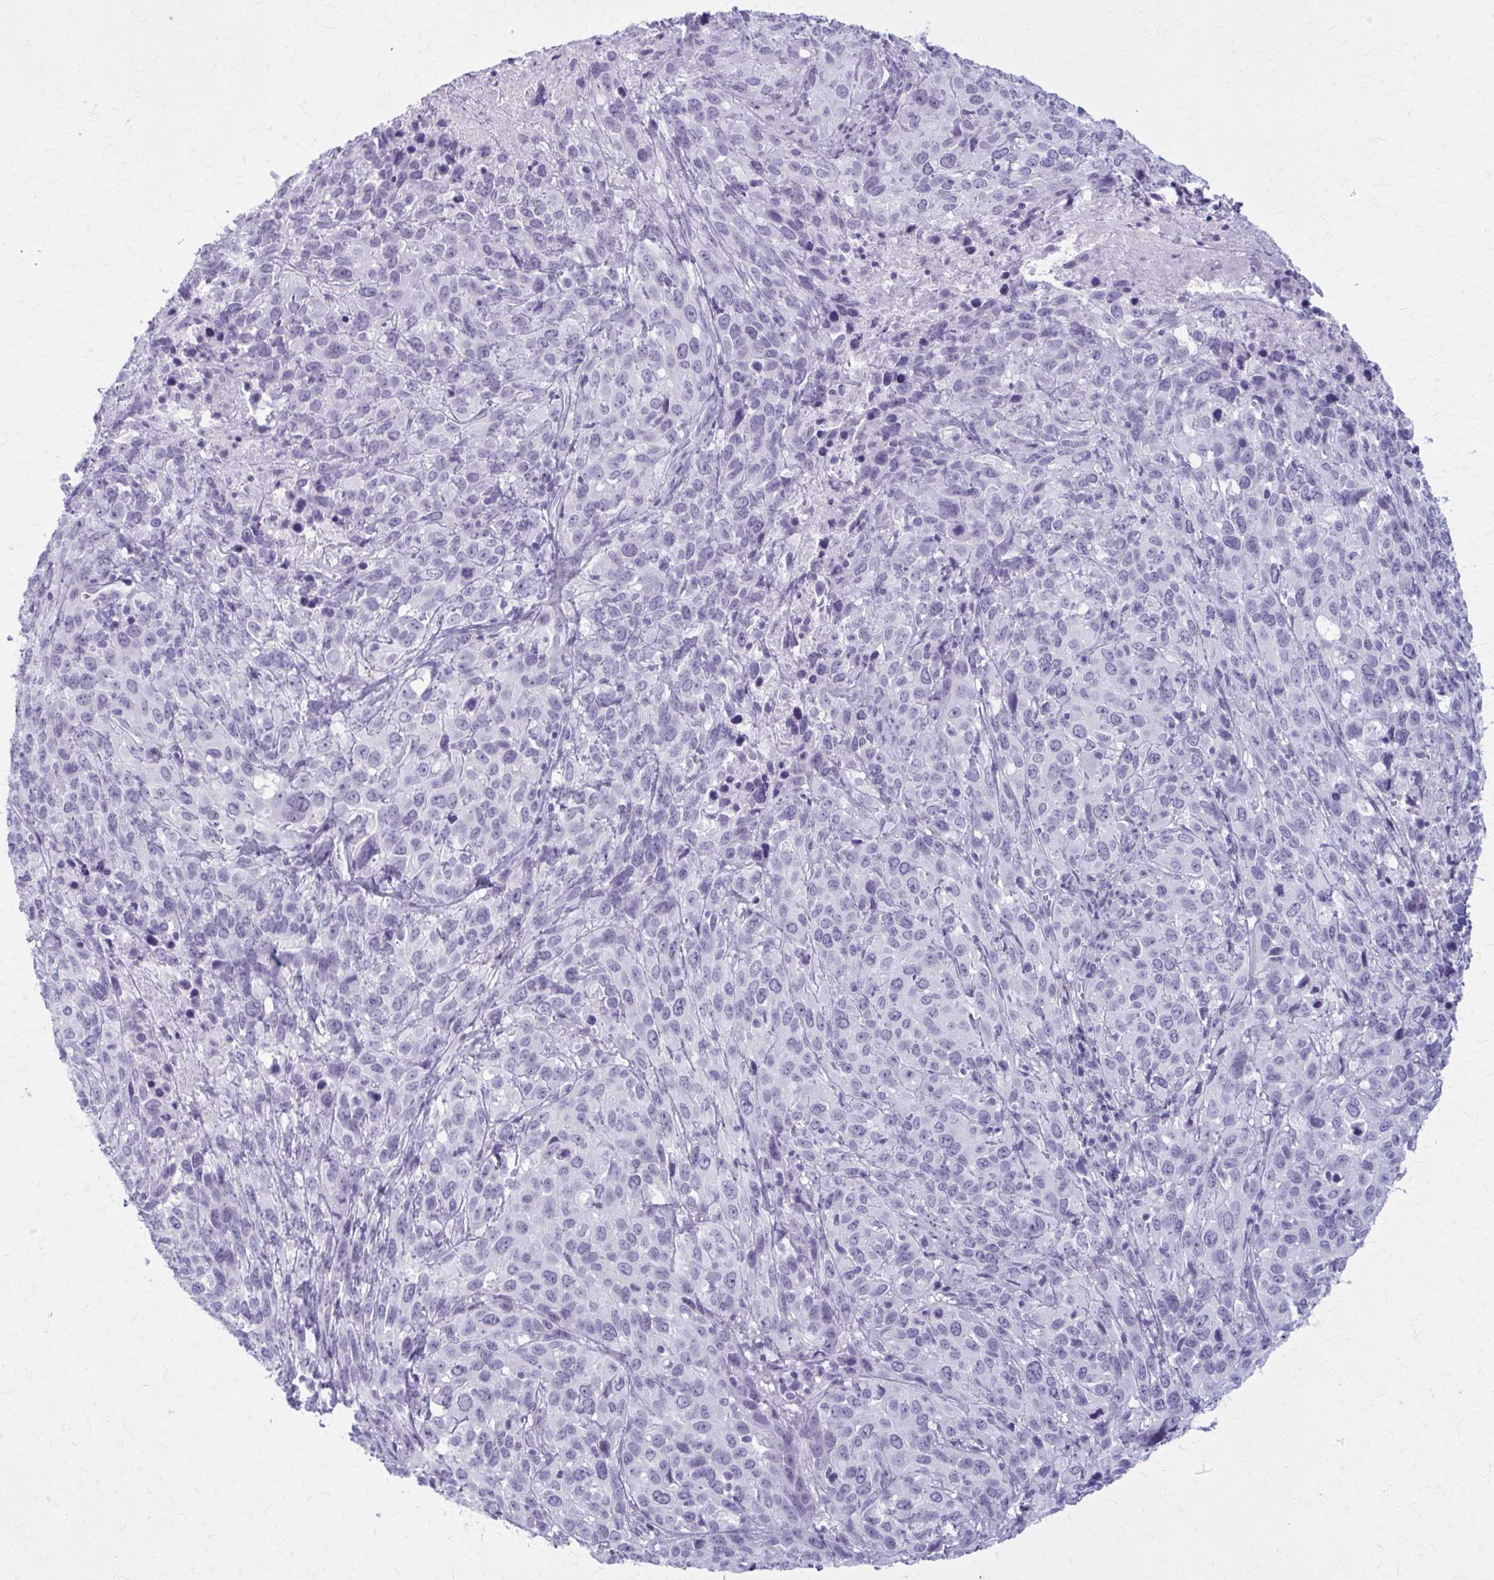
{"staining": {"intensity": "negative", "quantity": "none", "location": "none"}, "tissue": "cervical cancer", "cell_type": "Tumor cells", "image_type": "cancer", "snomed": [{"axis": "morphology", "description": "Normal tissue, NOS"}, {"axis": "morphology", "description": "Squamous cell carcinoma, NOS"}, {"axis": "topography", "description": "Cervix"}], "caption": "Photomicrograph shows no significant protein positivity in tumor cells of cervical squamous cell carcinoma.", "gene": "ZDHHC7", "patient": {"sex": "female", "age": 51}}